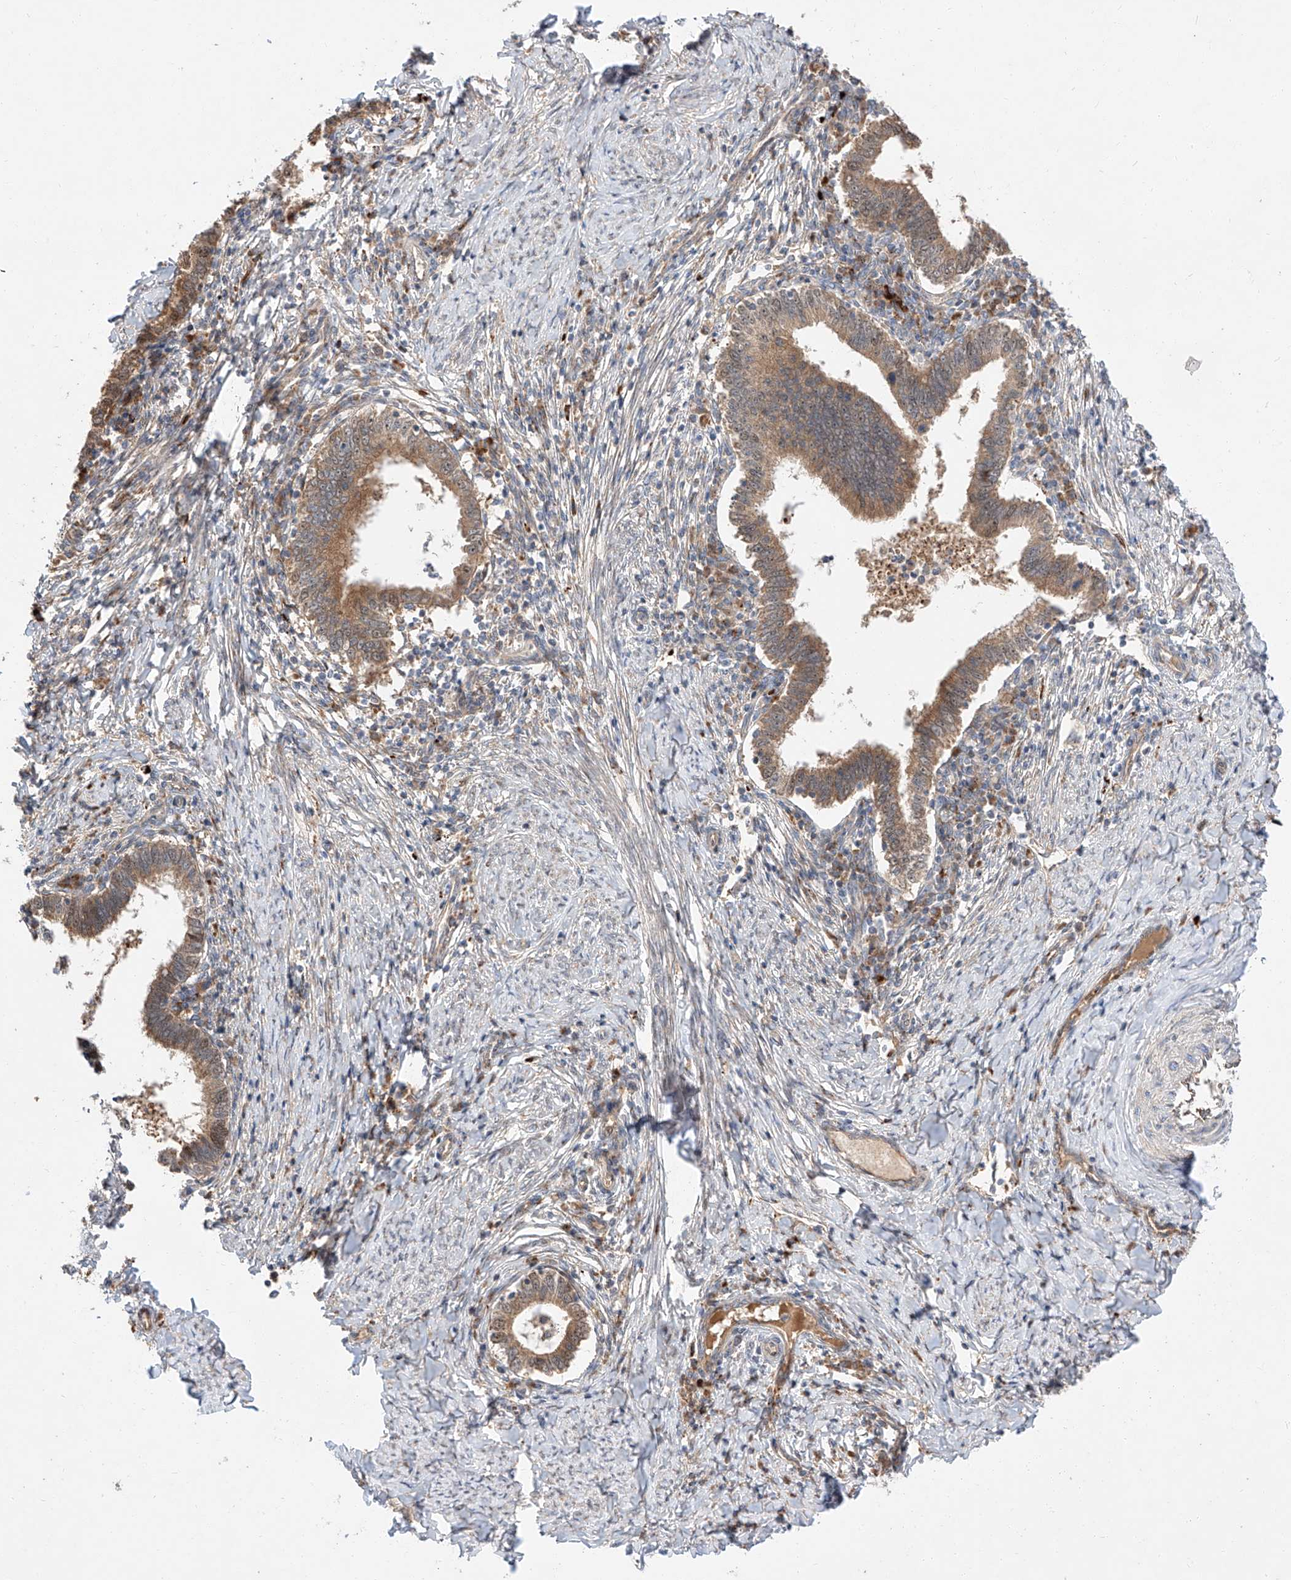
{"staining": {"intensity": "moderate", "quantity": ">75%", "location": "cytoplasmic/membranous"}, "tissue": "cervical cancer", "cell_type": "Tumor cells", "image_type": "cancer", "snomed": [{"axis": "morphology", "description": "Adenocarcinoma, NOS"}, {"axis": "topography", "description": "Cervix"}], "caption": "This is a photomicrograph of IHC staining of cervical cancer (adenocarcinoma), which shows moderate positivity in the cytoplasmic/membranous of tumor cells.", "gene": "DIRAS3", "patient": {"sex": "female", "age": 36}}